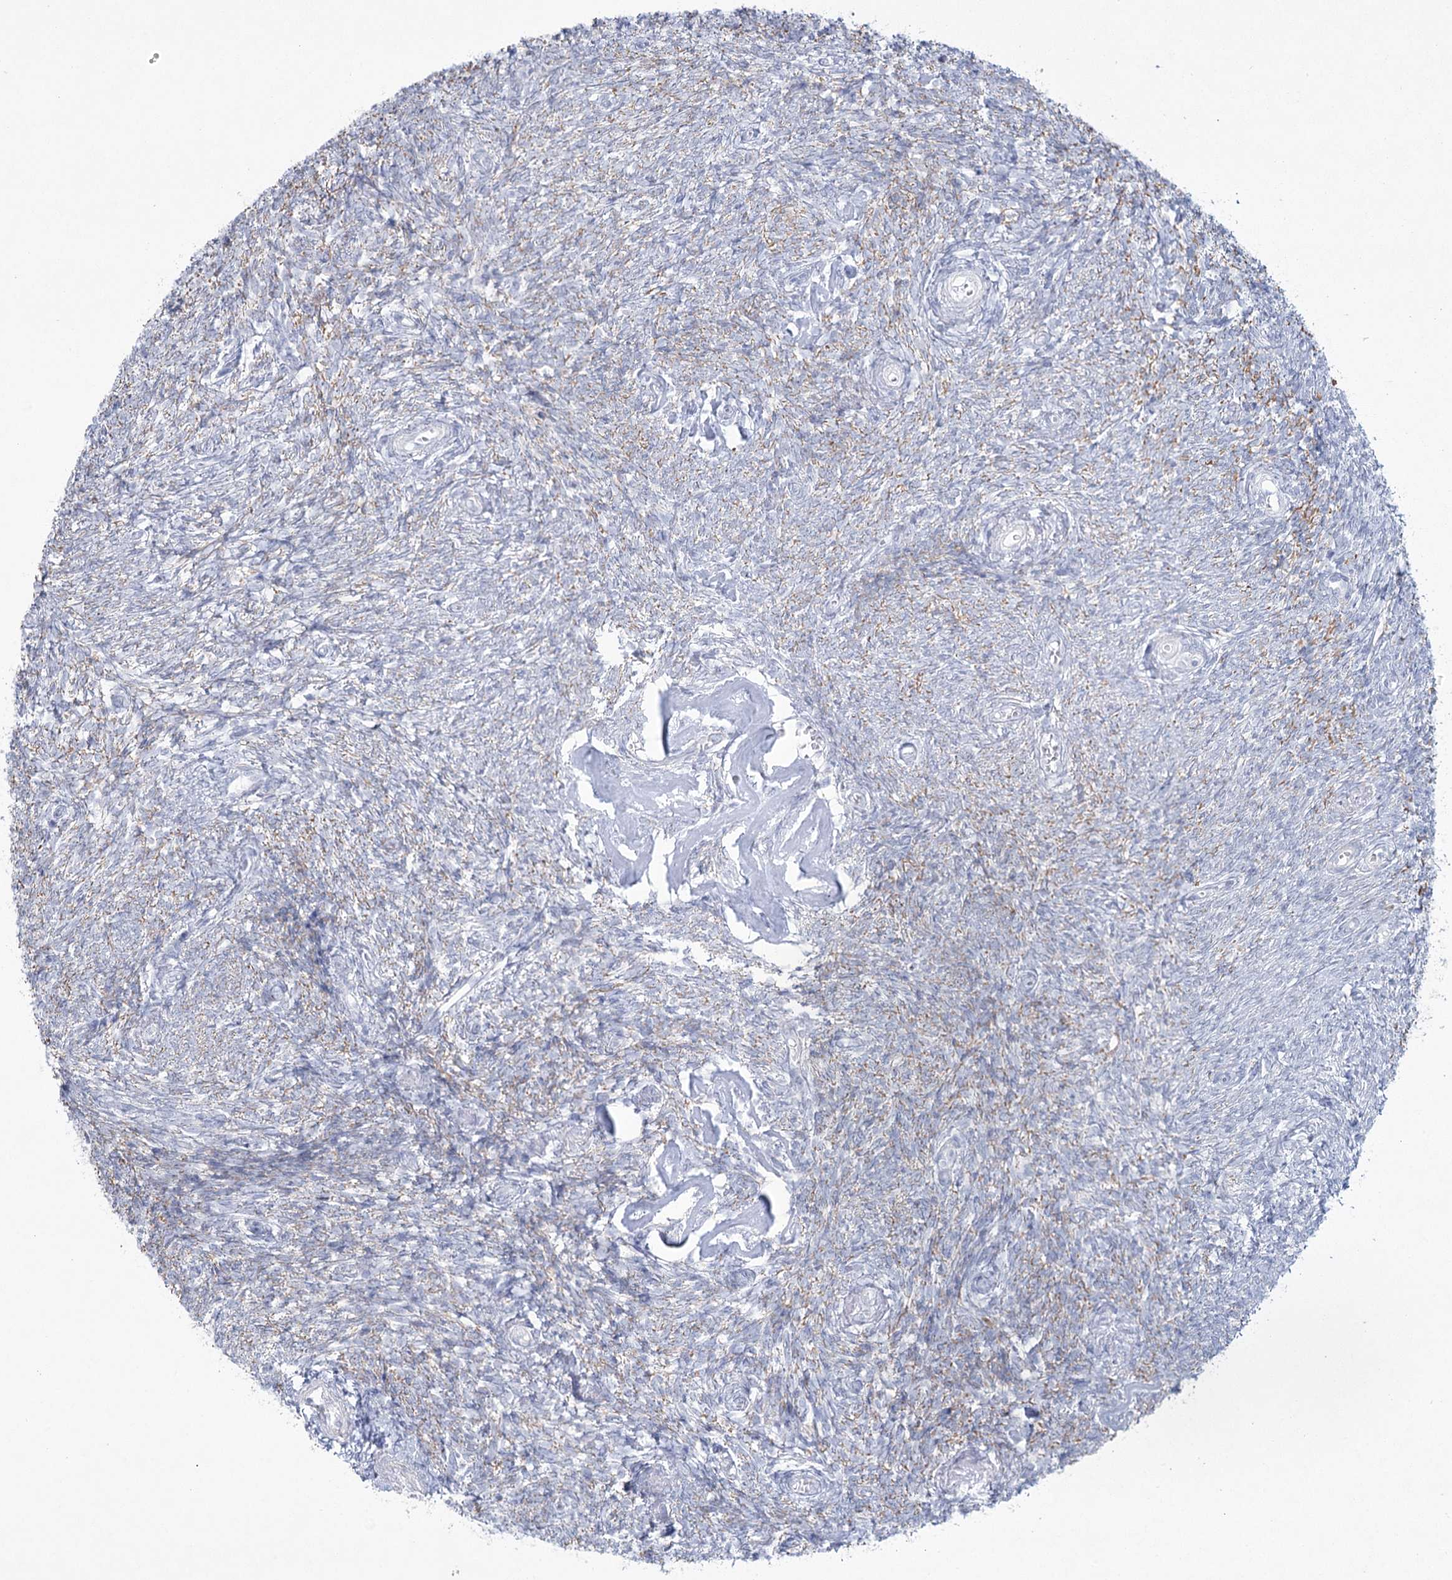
{"staining": {"intensity": "negative", "quantity": "none", "location": "none"}, "tissue": "ovary", "cell_type": "Follicle cells", "image_type": "normal", "snomed": [{"axis": "morphology", "description": "Normal tissue, NOS"}, {"axis": "topography", "description": "Ovary"}], "caption": "DAB immunohistochemical staining of unremarkable human ovary exhibits no significant expression in follicle cells. (Immunohistochemistry (ihc), brightfield microscopy, high magnification).", "gene": "CCDC88A", "patient": {"sex": "female", "age": 44}}